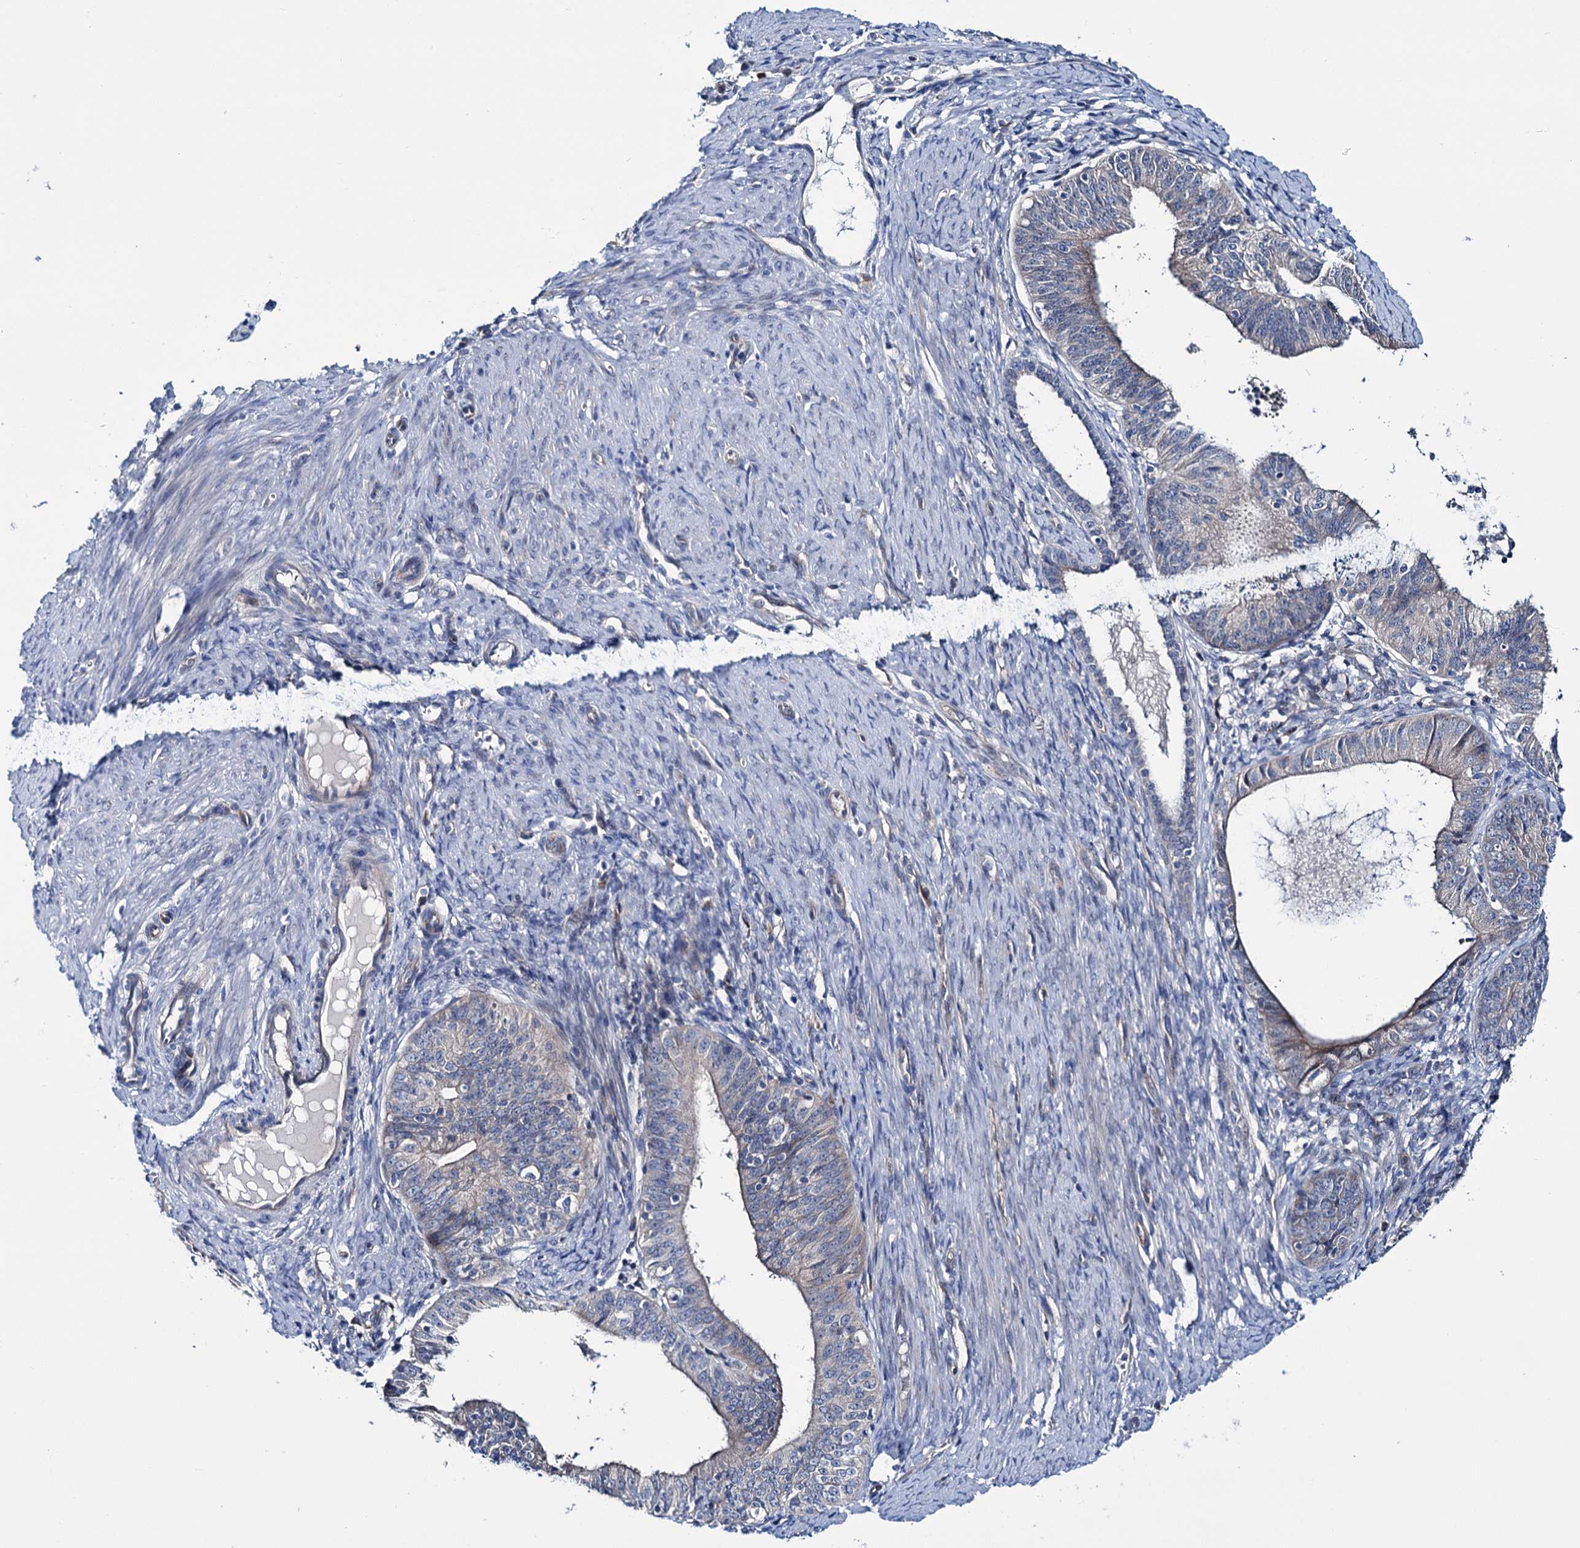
{"staining": {"intensity": "negative", "quantity": "none", "location": "none"}, "tissue": "endometrial cancer", "cell_type": "Tumor cells", "image_type": "cancer", "snomed": [{"axis": "morphology", "description": "Adenocarcinoma, NOS"}, {"axis": "topography", "description": "Endometrium"}], "caption": "This is an IHC photomicrograph of adenocarcinoma (endometrial). There is no expression in tumor cells.", "gene": "EYA4", "patient": {"sex": "female", "age": 51}}